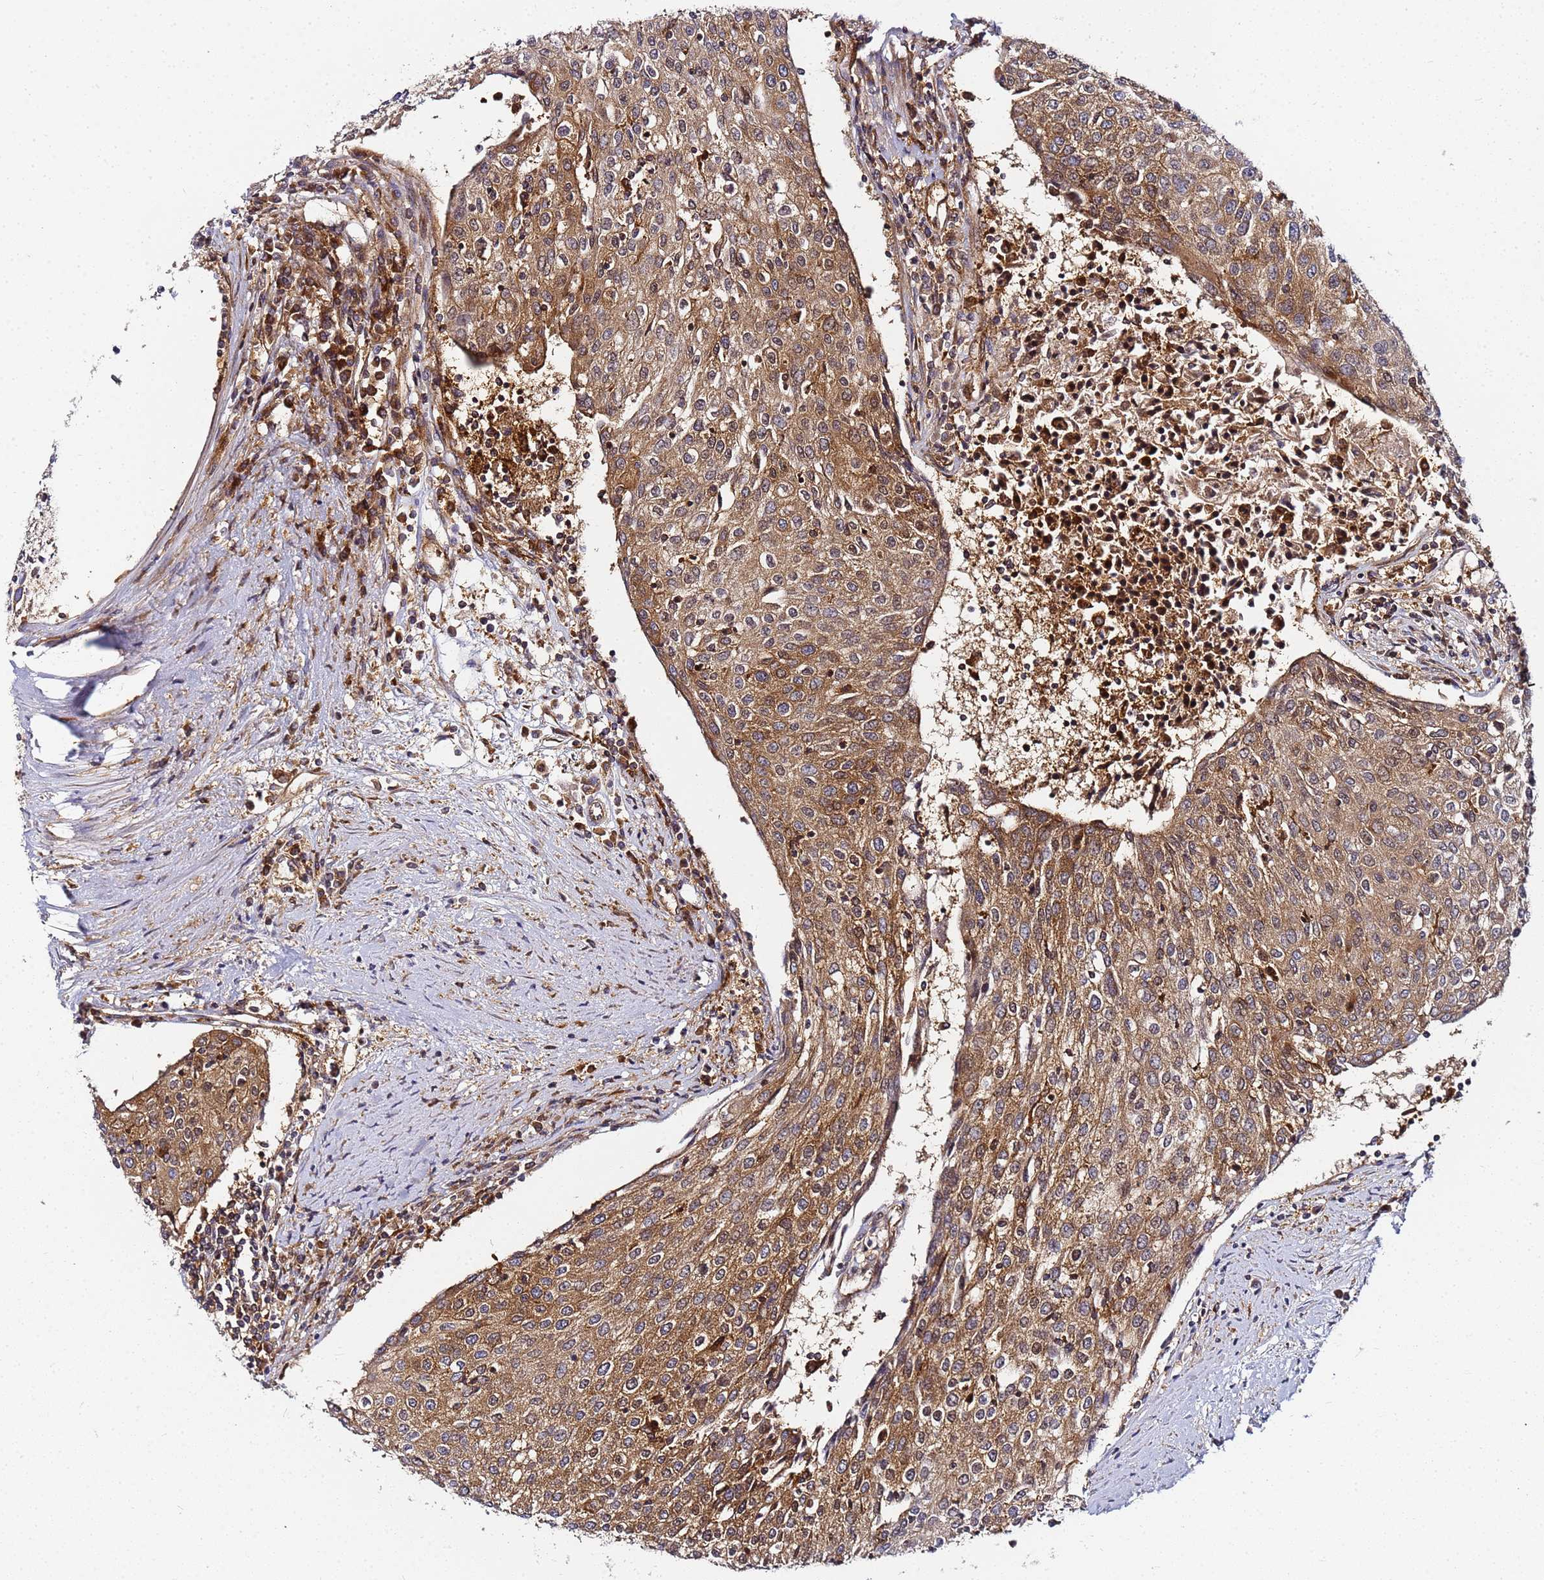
{"staining": {"intensity": "moderate", "quantity": ">75%", "location": "cytoplasmic/membranous"}, "tissue": "urothelial cancer", "cell_type": "Tumor cells", "image_type": "cancer", "snomed": [{"axis": "morphology", "description": "Urothelial carcinoma, High grade"}, {"axis": "topography", "description": "Urinary bladder"}], "caption": "Immunohistochemistry (IHC) (DAB) staining of human urothelial cancer demonstrates moderate cytoplasmic/membranous protein positivity in about >75% of tumor cells. (DAB IHC, brown staining for protein, blue staining for nuclei).", "gene": "CHM", "patient": {"sex": "female", "age": 85}}